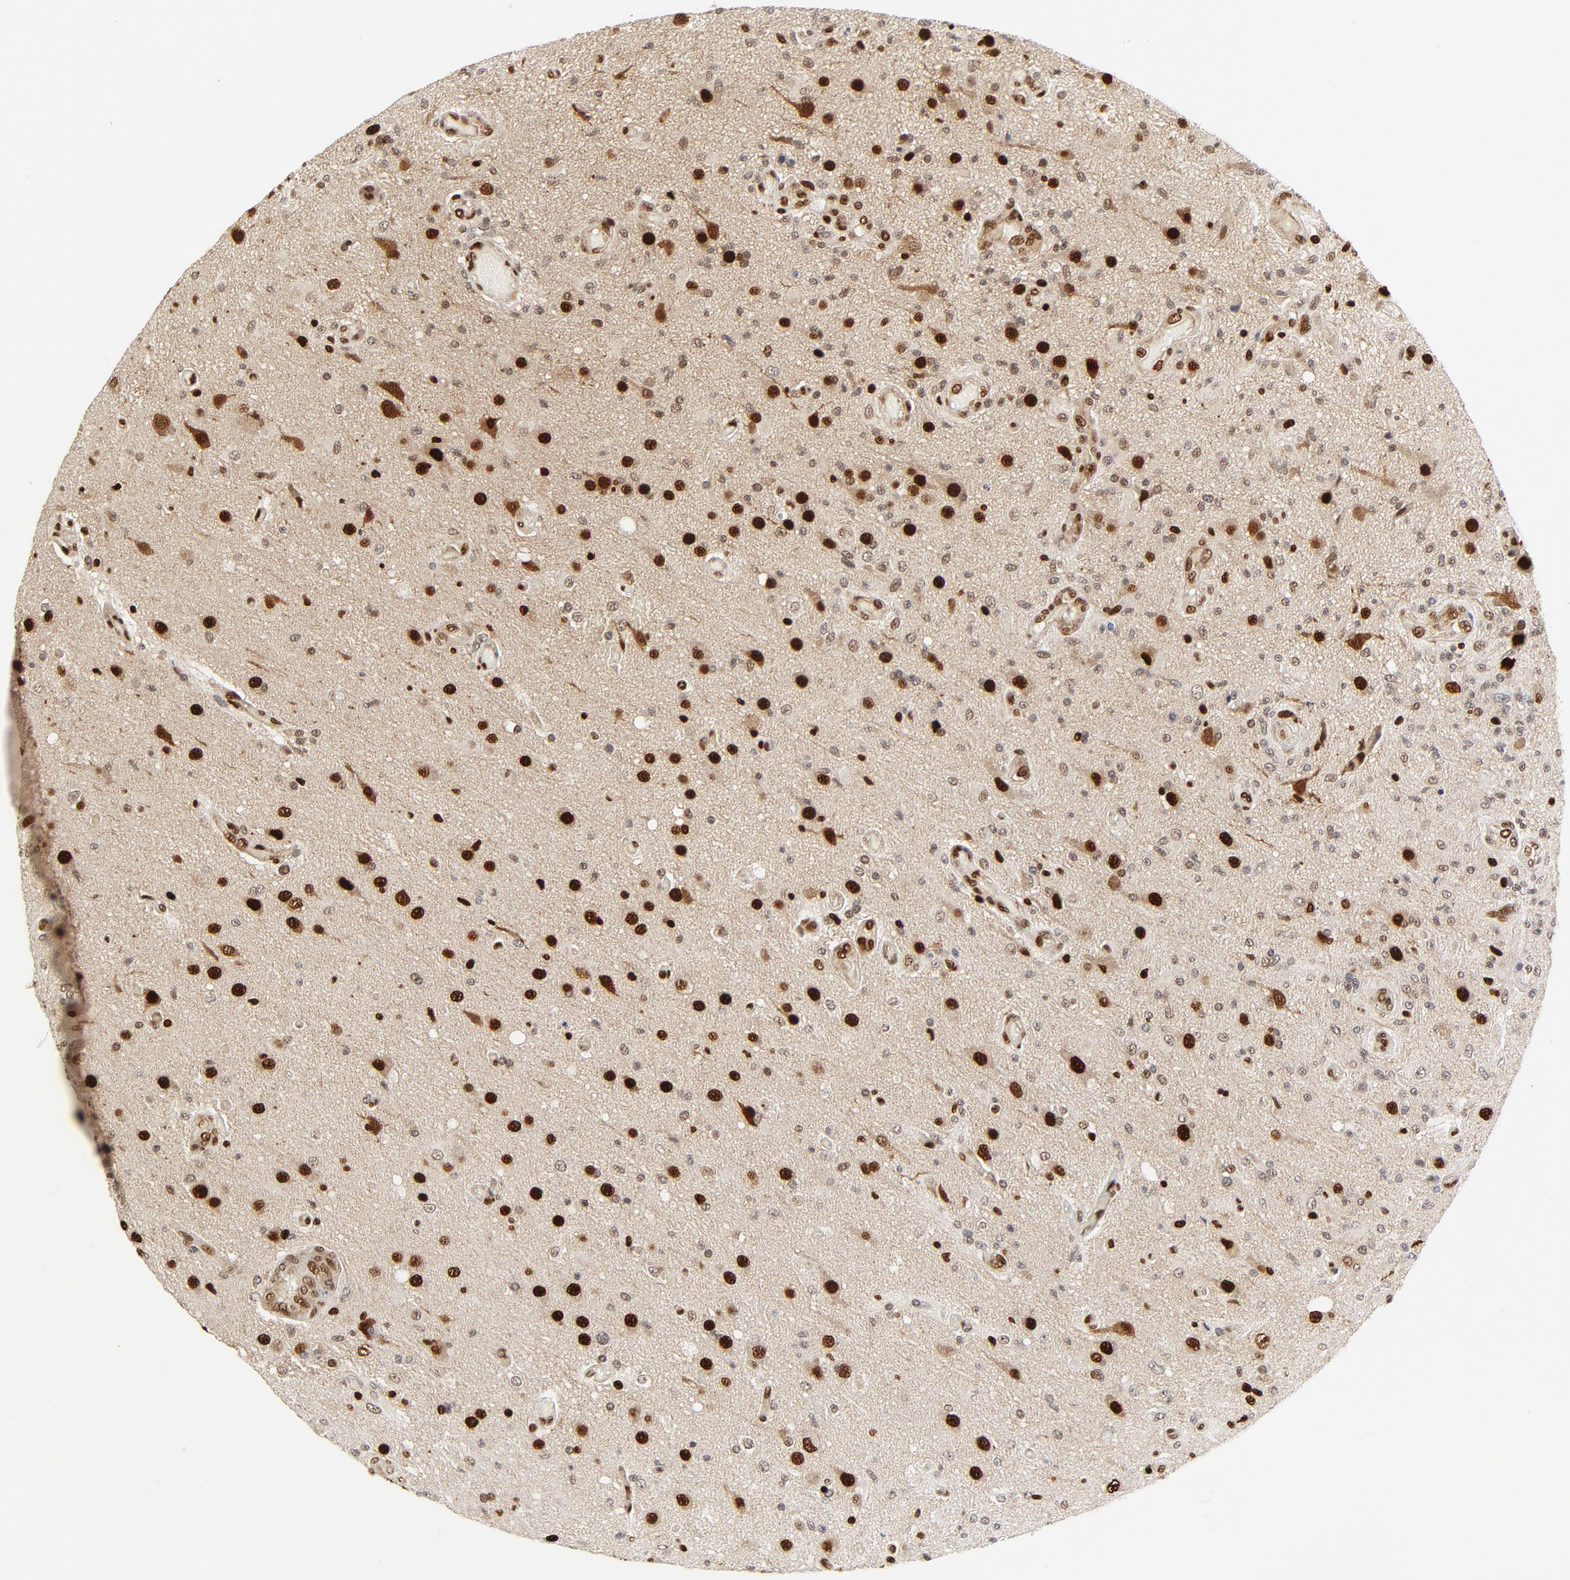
{"staining": {"intensity": "strong", "quantity": "25%-75%", "location": "nuclear"}, "tissue": "glioma", "cell_type": "Tumor cells", "image_type": "cancer", "snomed": [{"axis": "morphology", "description": "Normal tissue, NOS"}, {"axis": "morphology", "description": "Glioma, malignant, High grade"}, {"axis": "topography", "description": "Cerebral cortex"}], "caption": "An image of human glioma stained for a protein reveals strong nuclear brown staining in tumor cells. Using DAB (3,3'-diaminobenzidine) (brown) and hematoxylin (blue) stains, captured at high magnification using brightfield microscopy.", "gene": "MEF2A", "patient": {"sex": "male", "age": 77}}